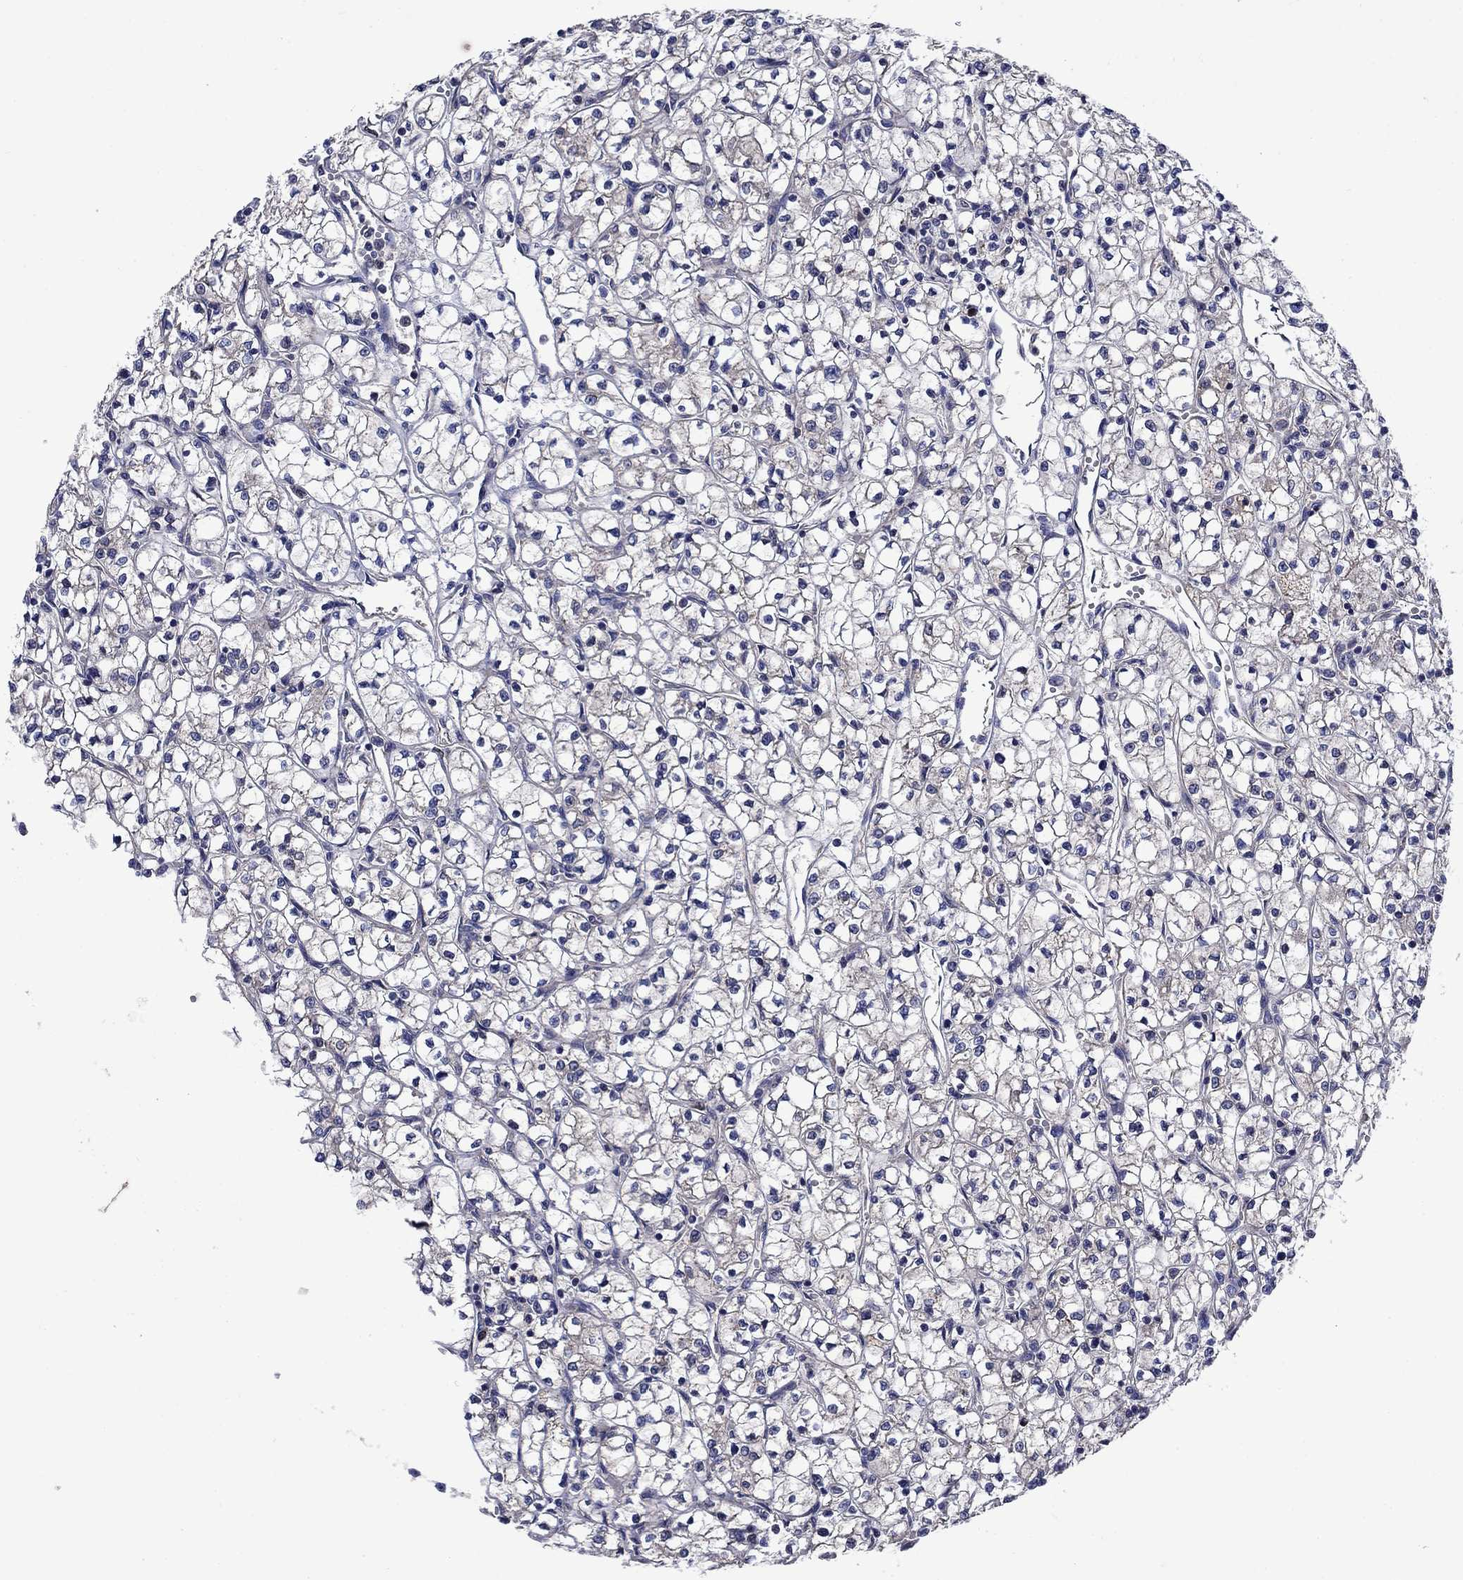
{"staining": {"intensity": "weak", "quantity": "<25%", "location": "cytoplasmic/membranous"}, "tissue": "renal cancer", "cell_type": "Tumor cells", "image_type": "cancer", "snomed": [{"axis": "morphology", "description": "Adenocarcinoma, NOS"}, {"axis": "topography", "description": "Kidney"}], "caption": "IHC image of human renal cancer (adenocarcinoma) stained for a protein (brown), which exhibits no staining in tumor cells.", "gene": "KIF22", "patient": {"sex": "female", "age": 64}}